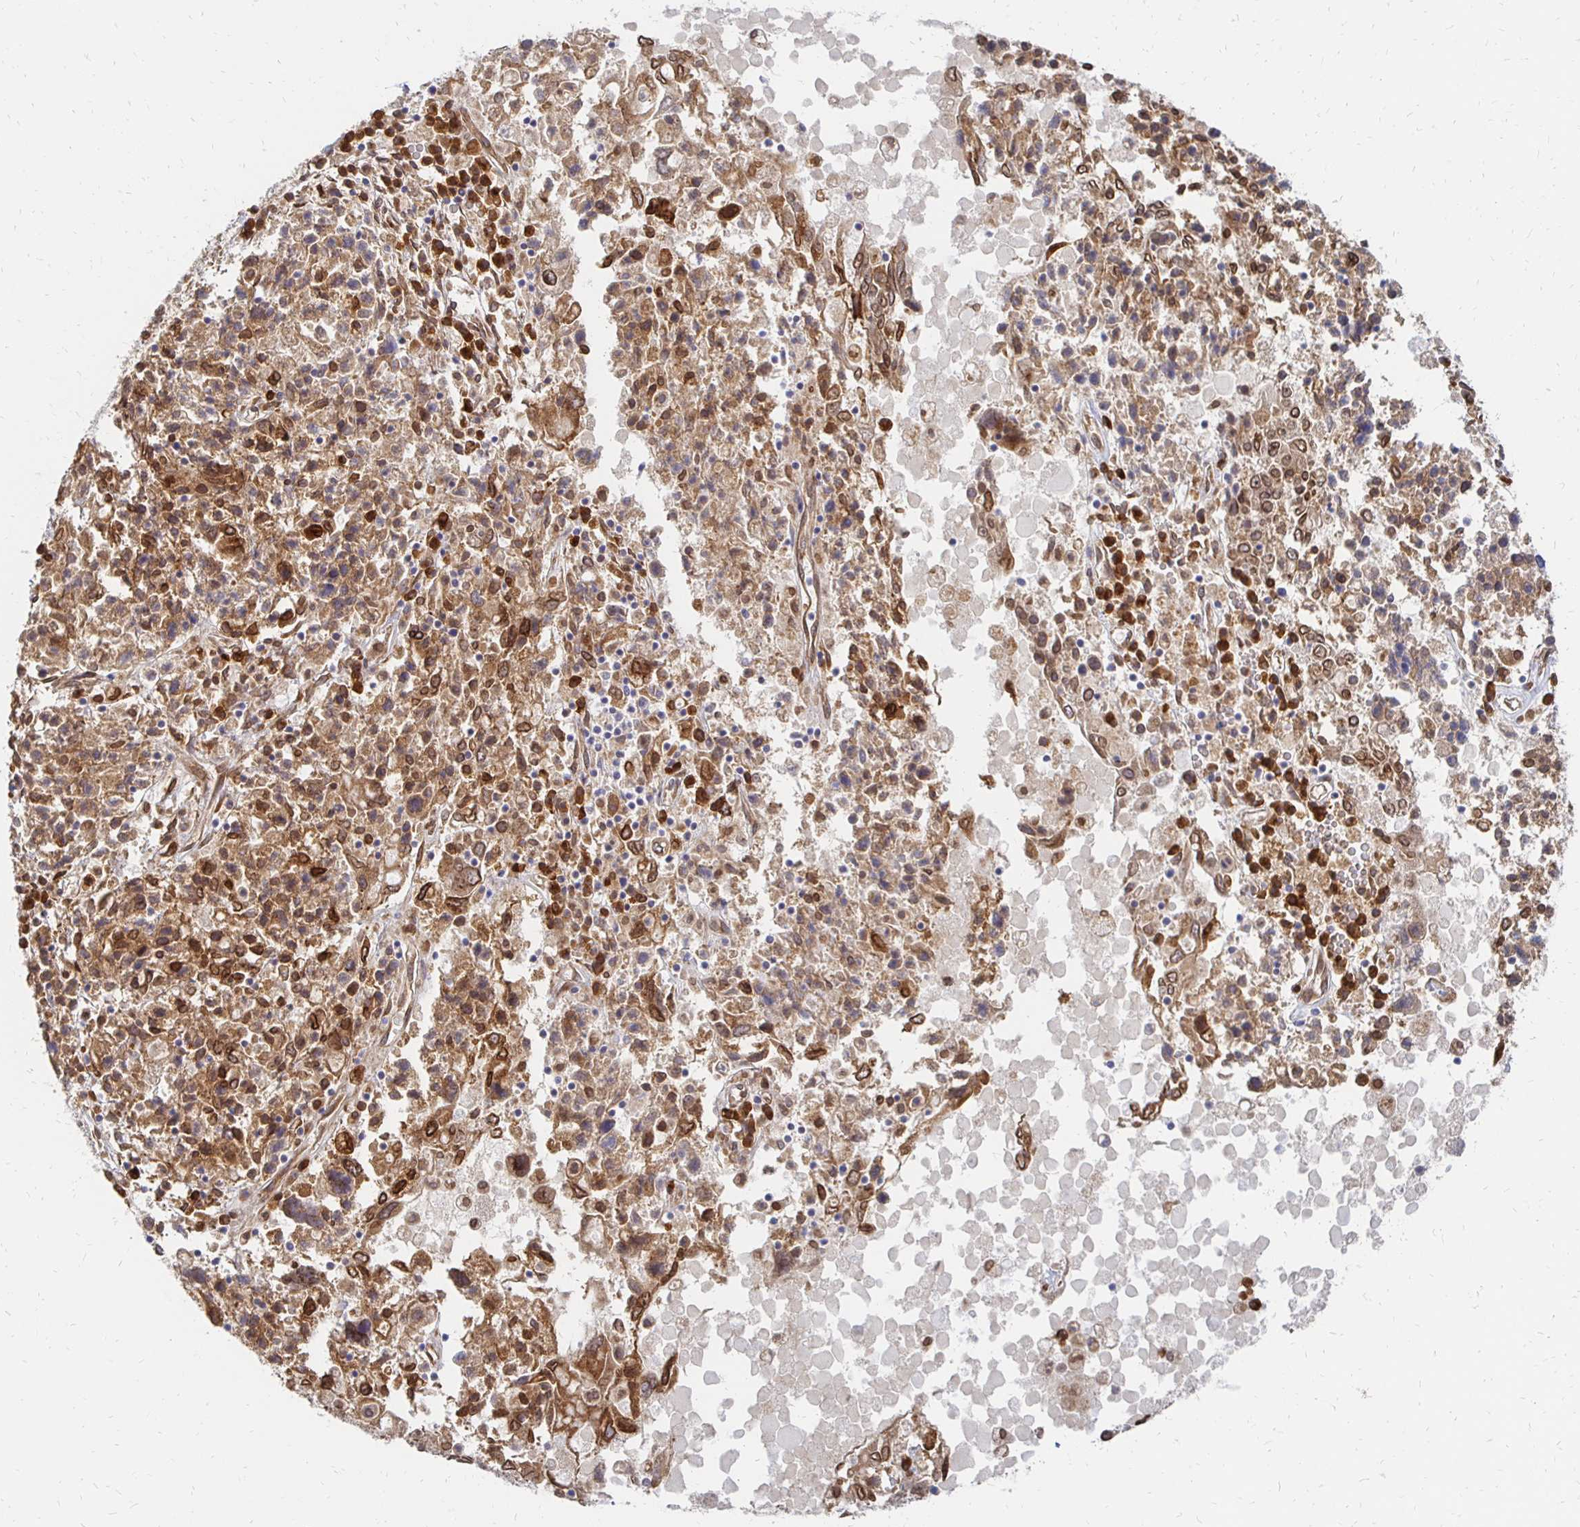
{"staining": {"intensity": "strong", "quantity": ">75%", "location": "cytoplasmic/membranous,nuclear"}, "tissue": "ovarian cancer", "cell_type": "Tumor cells", "image_type": "cancer", "snomed": [{"axis": "morphology", "description": "Carcinoma, endometroid"}, {"axis": "topography", "description": "Ovary"}], "caption": "The immunohistochemical stain highlights strong cytoplasmic/membranous and nuclear positivity in tumor cells of ovarian cancer (endometroid carcinoma) tissue.", "gene": "PELI3", "patient": {"sex": "female", "age": 62}}